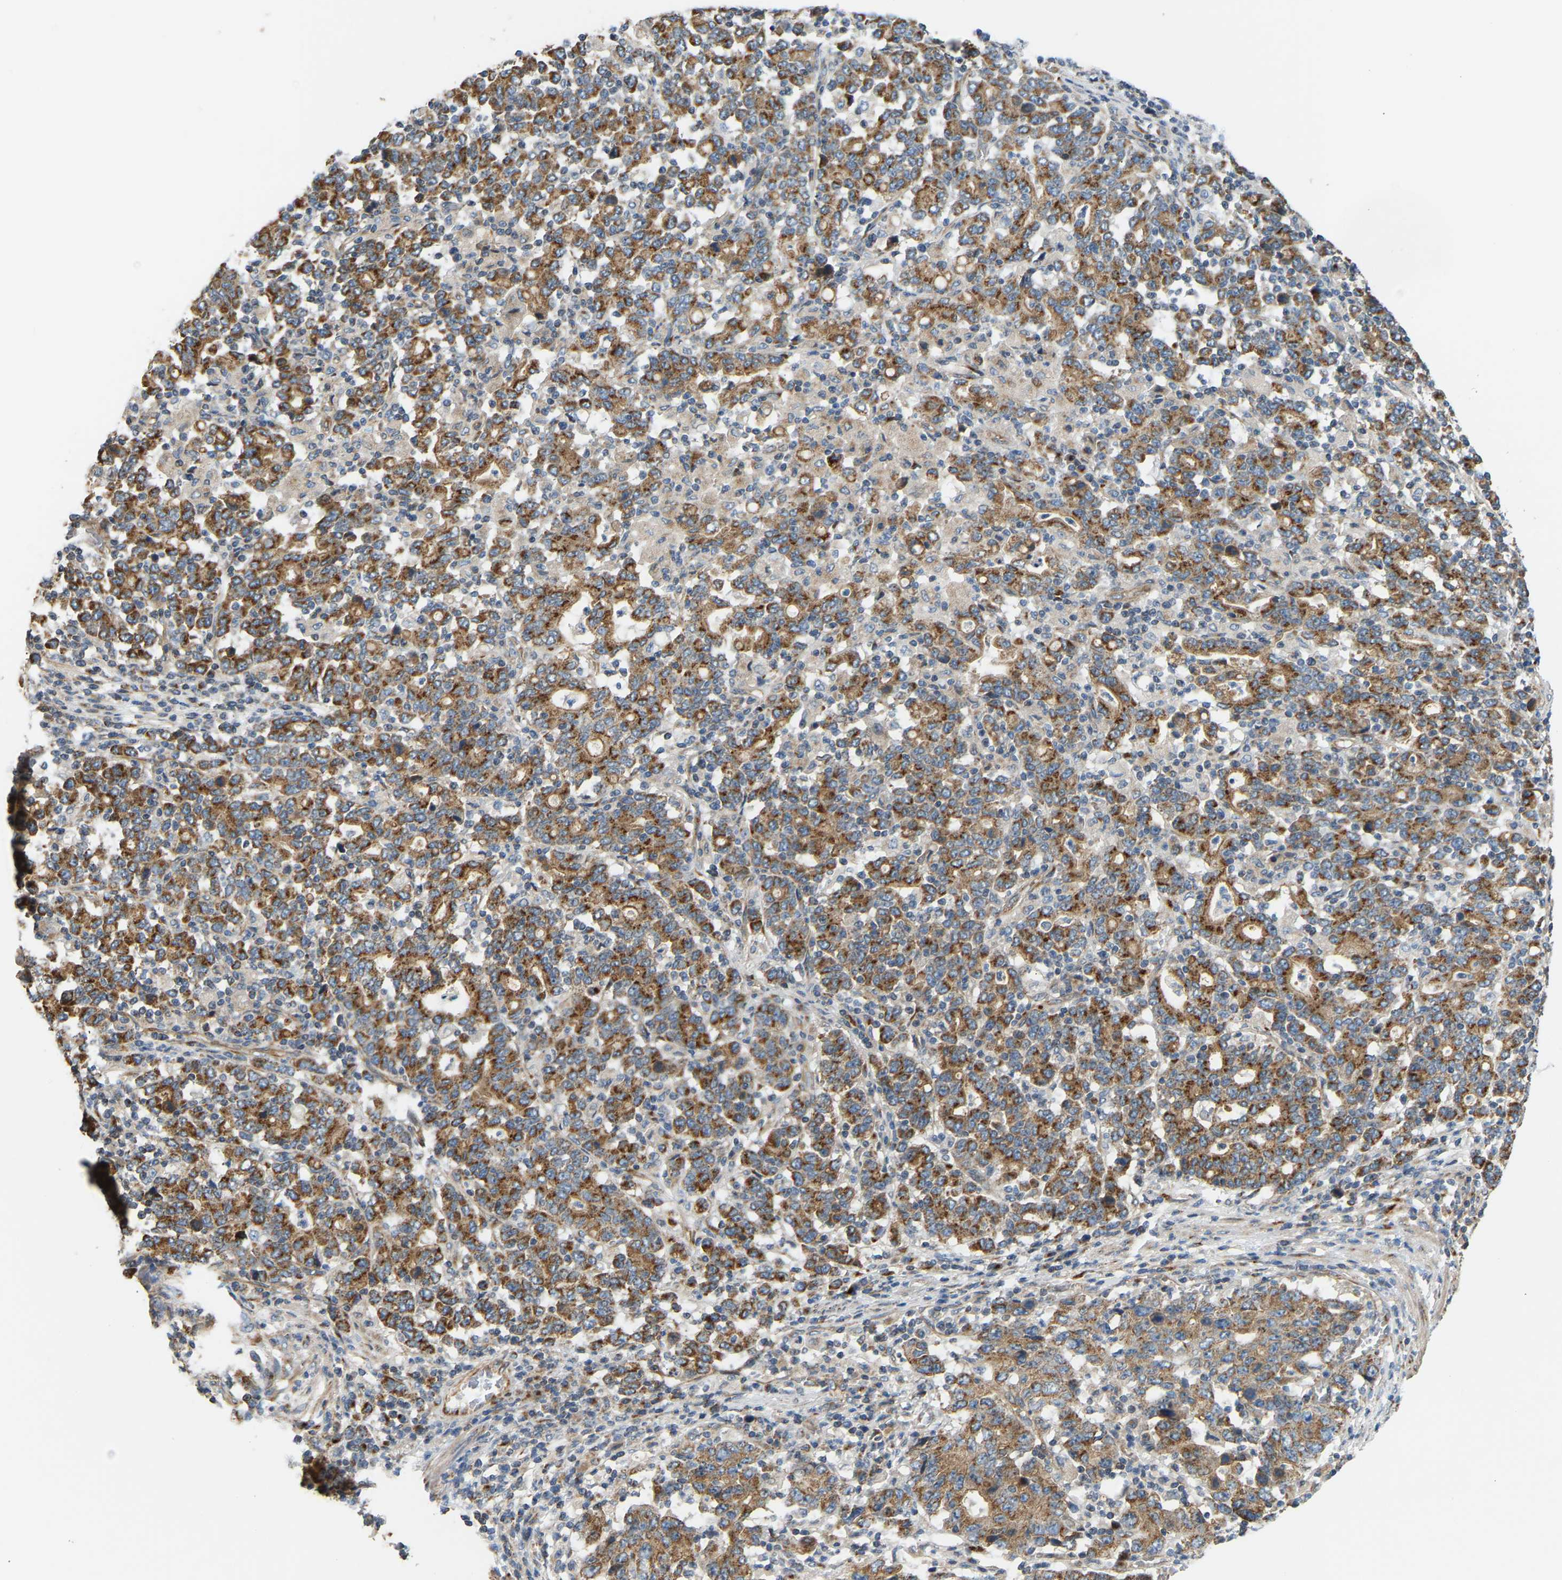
{"staining": {"intensity": "strong", "quantity": ">75%", "location": "cytoplasmic/membranous"}, "tissue": "stomach cancer", "cell_type": "Tumor cells", "image_type": "cancer", "snomed": [{"axis": "morphology", "description": "Adenocarcinoma, NOS"}, {"axis": "topography", "description": "Stomach, upper"}], "caption": "About >75% of tumor cells in stomach cancer (adenocarcinoma) reveal strong cytoplasmic/membranous protein positivity as visualized by brown immunohistochemical staining.", "gene": "YIPF2", "patient": {"sex": "male", "age": 69}}